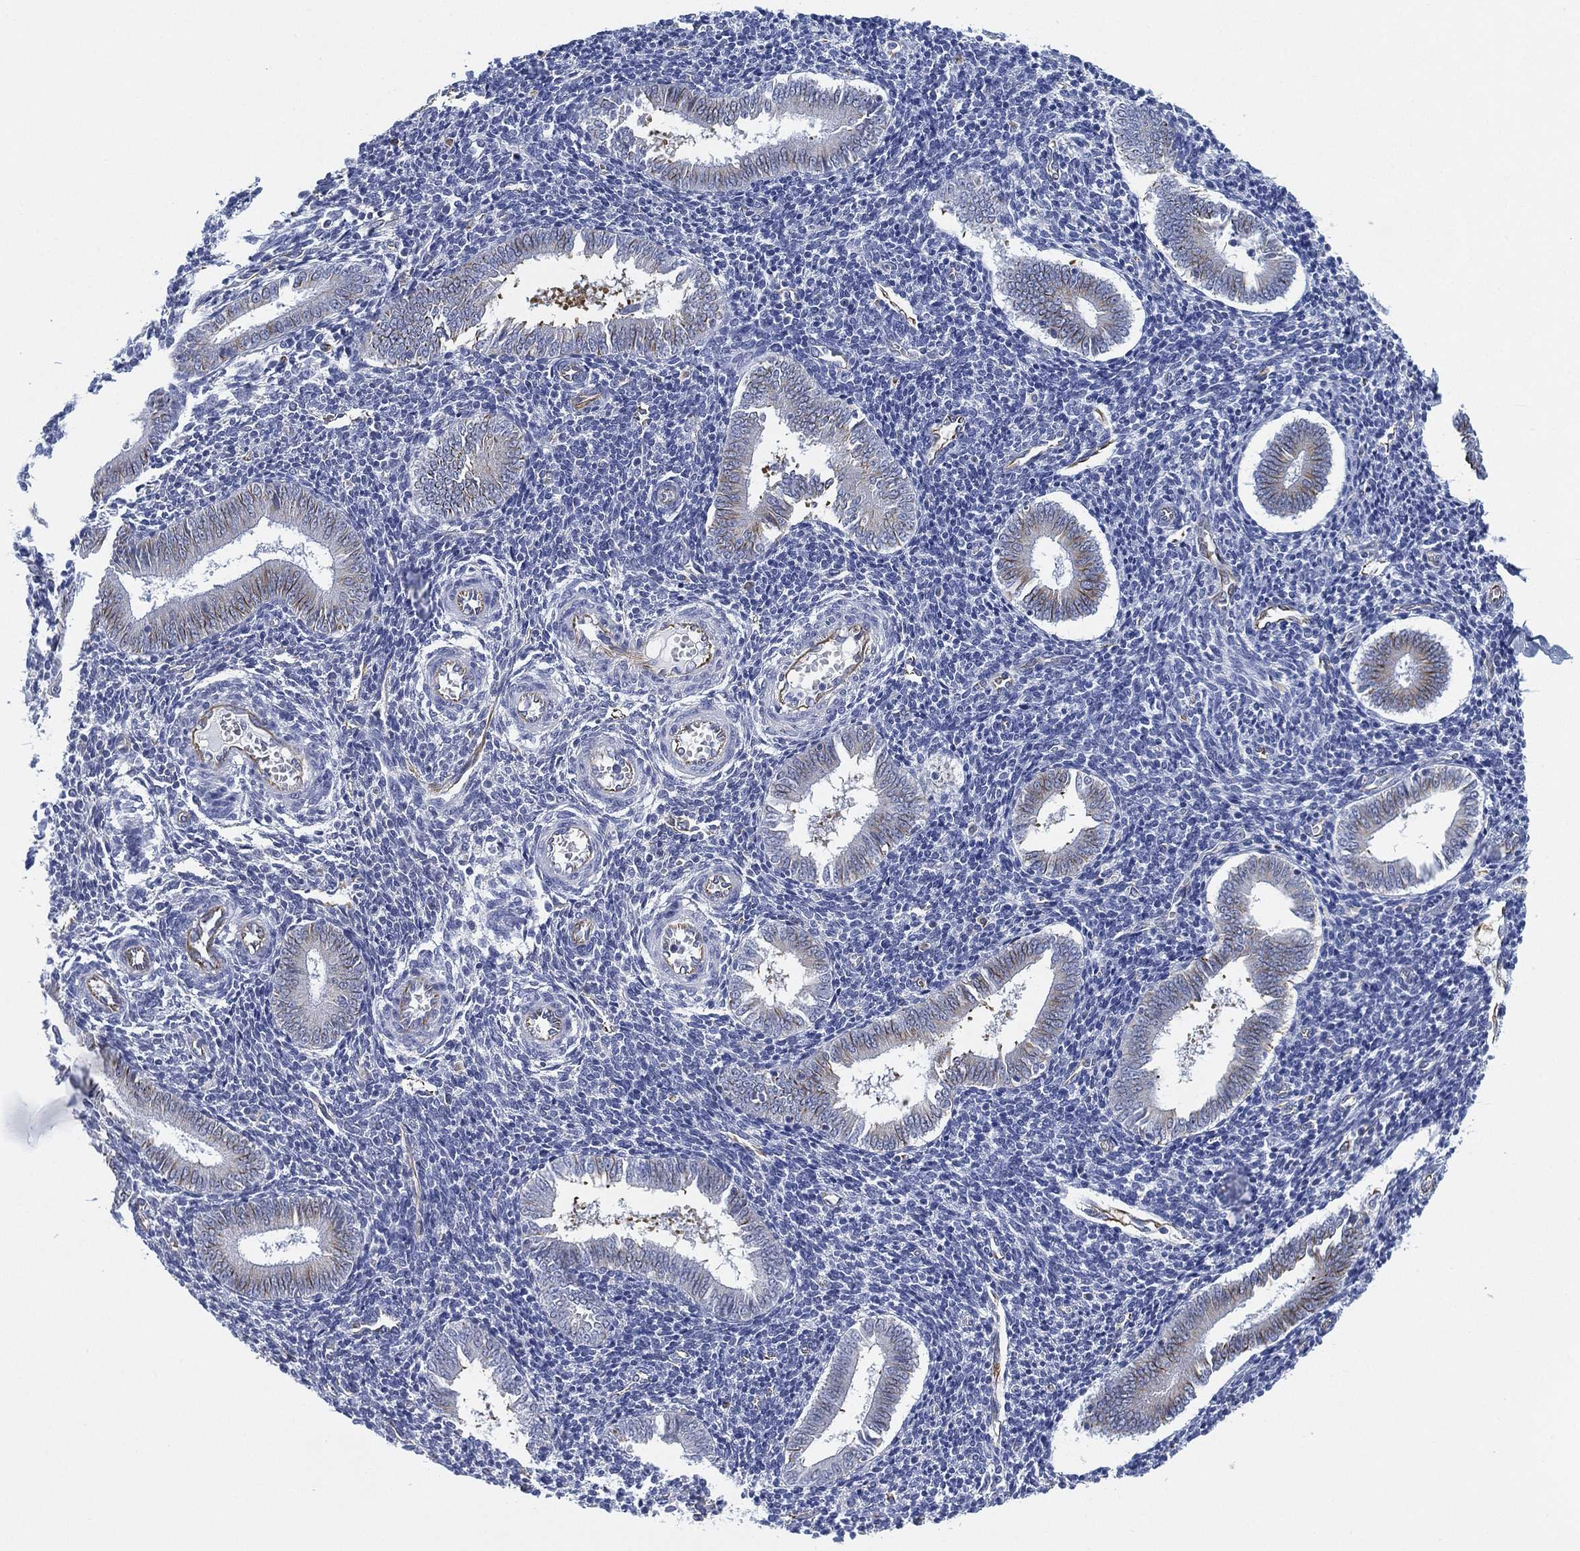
{"staining": {"intensity": "negative", "quantity": "none", "location": "none"}, "tissue": "endometrium", "cell_type": "Cells in endometrial stroma", "image_type": "normal", "snomed": [{"axis": "morphology", "description": "Normal tissue, NOS"}, {"axis": "topography", "description": "Endometrium"}], "caption": "Protein analysis of benign endometrium shows no significant staining in cells in endometrial stroma. (DAB IHC, high magnification).", "gene": "PSKH2", "patient": {"sex": "female", "age": 25}}